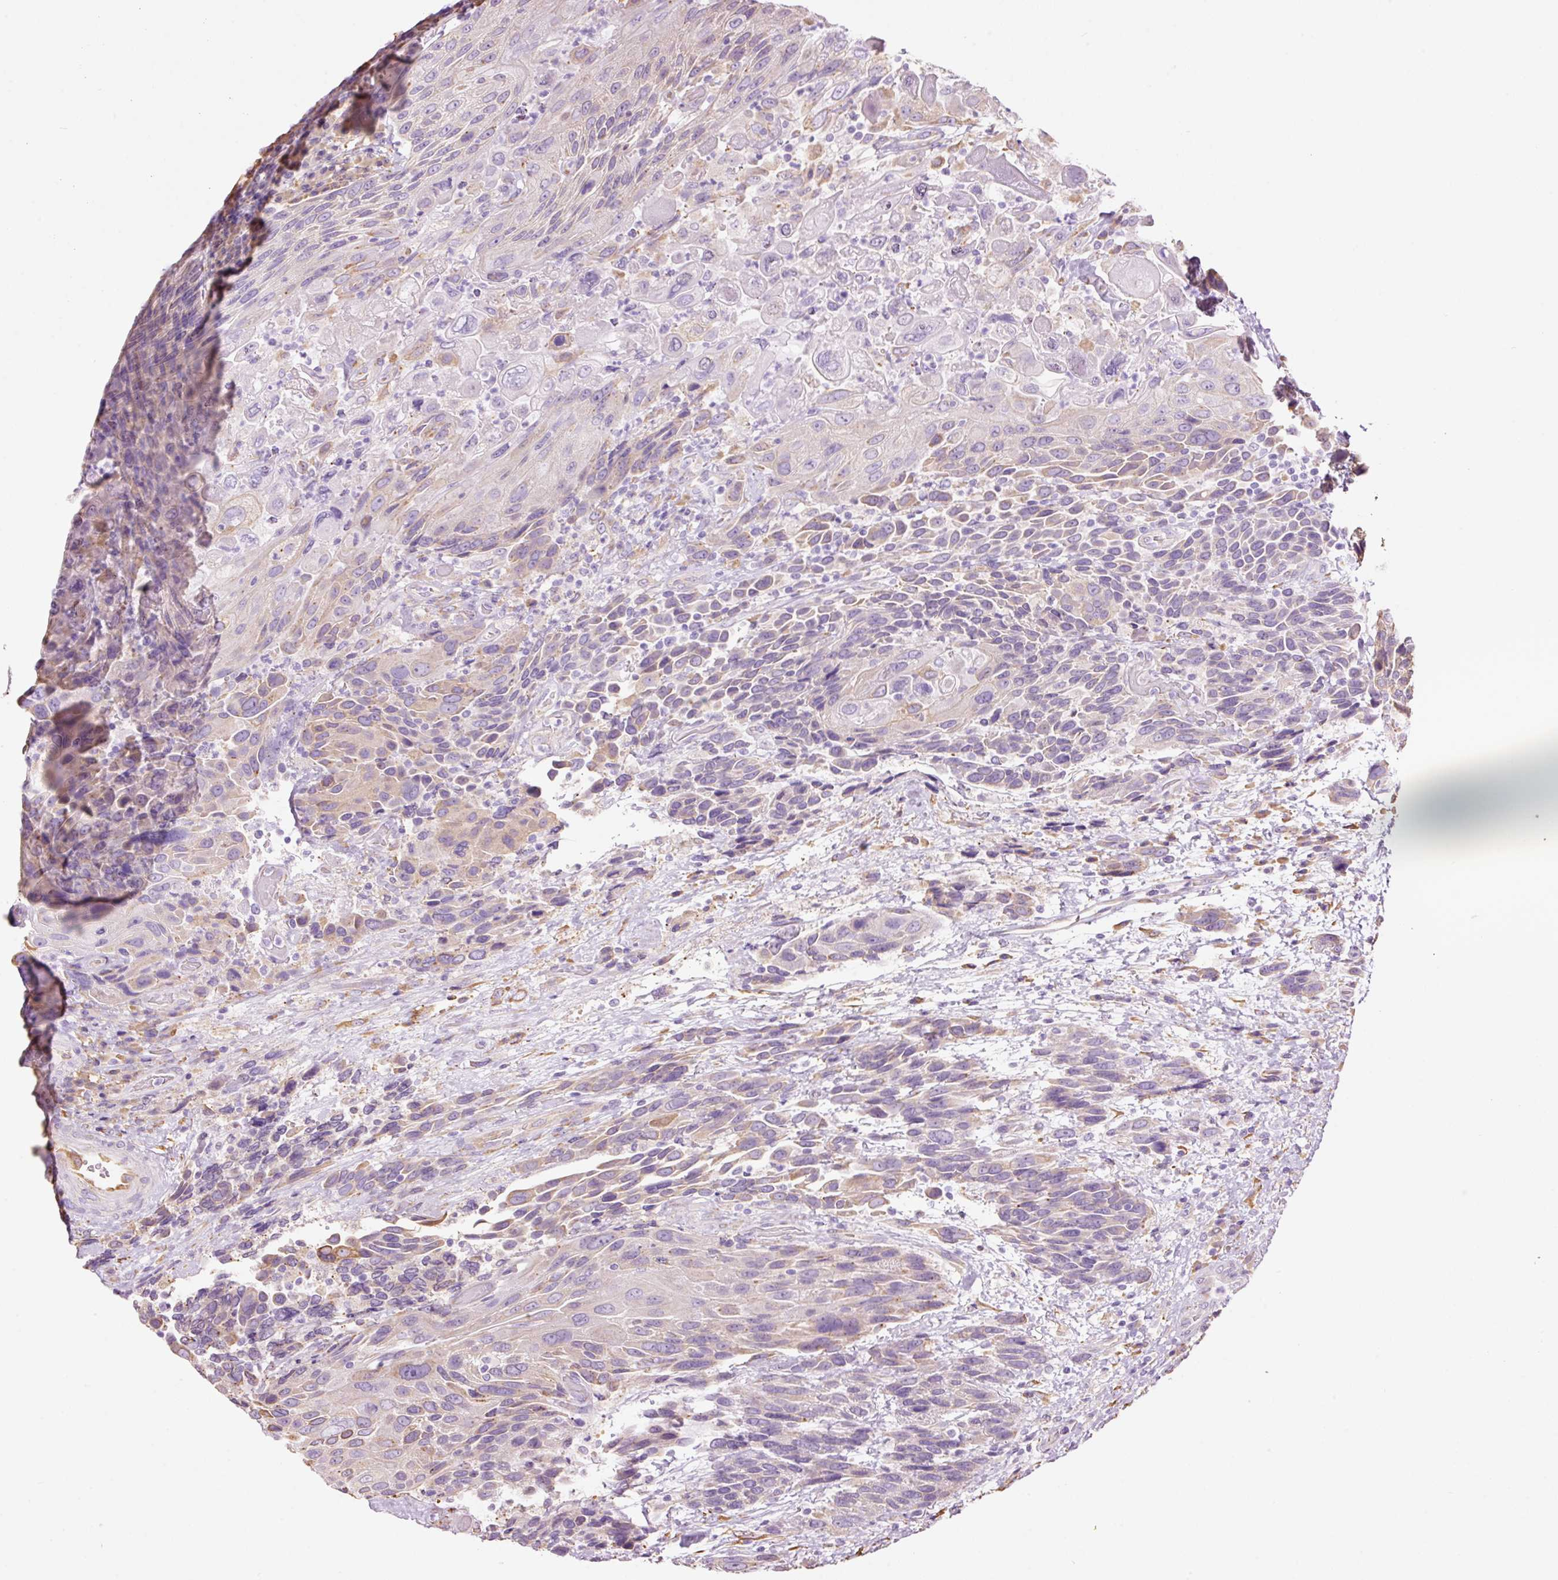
{"staining": {"intensity": "moderate", "quantity": "<25%", "location": "cytoplasmic/membranous"}, "tissue": "urothelial cancer", "cell_type": "Tumor cells", "image_type": "cancer", "snomed": [{"axis": "morphology", "description": "Urothelial carcinoma, High grade"}, {"axis": "topography", "description": "Urinary bladder"}], "caption": "Human high-grade urothelial carcinoma stained for a protein (brown) exhibits moderate cytoplasmic/membranous positive expression in about <25% of tumor cells.", "gene": "GCG", "patient": {"sex": "female", "age": 70}}